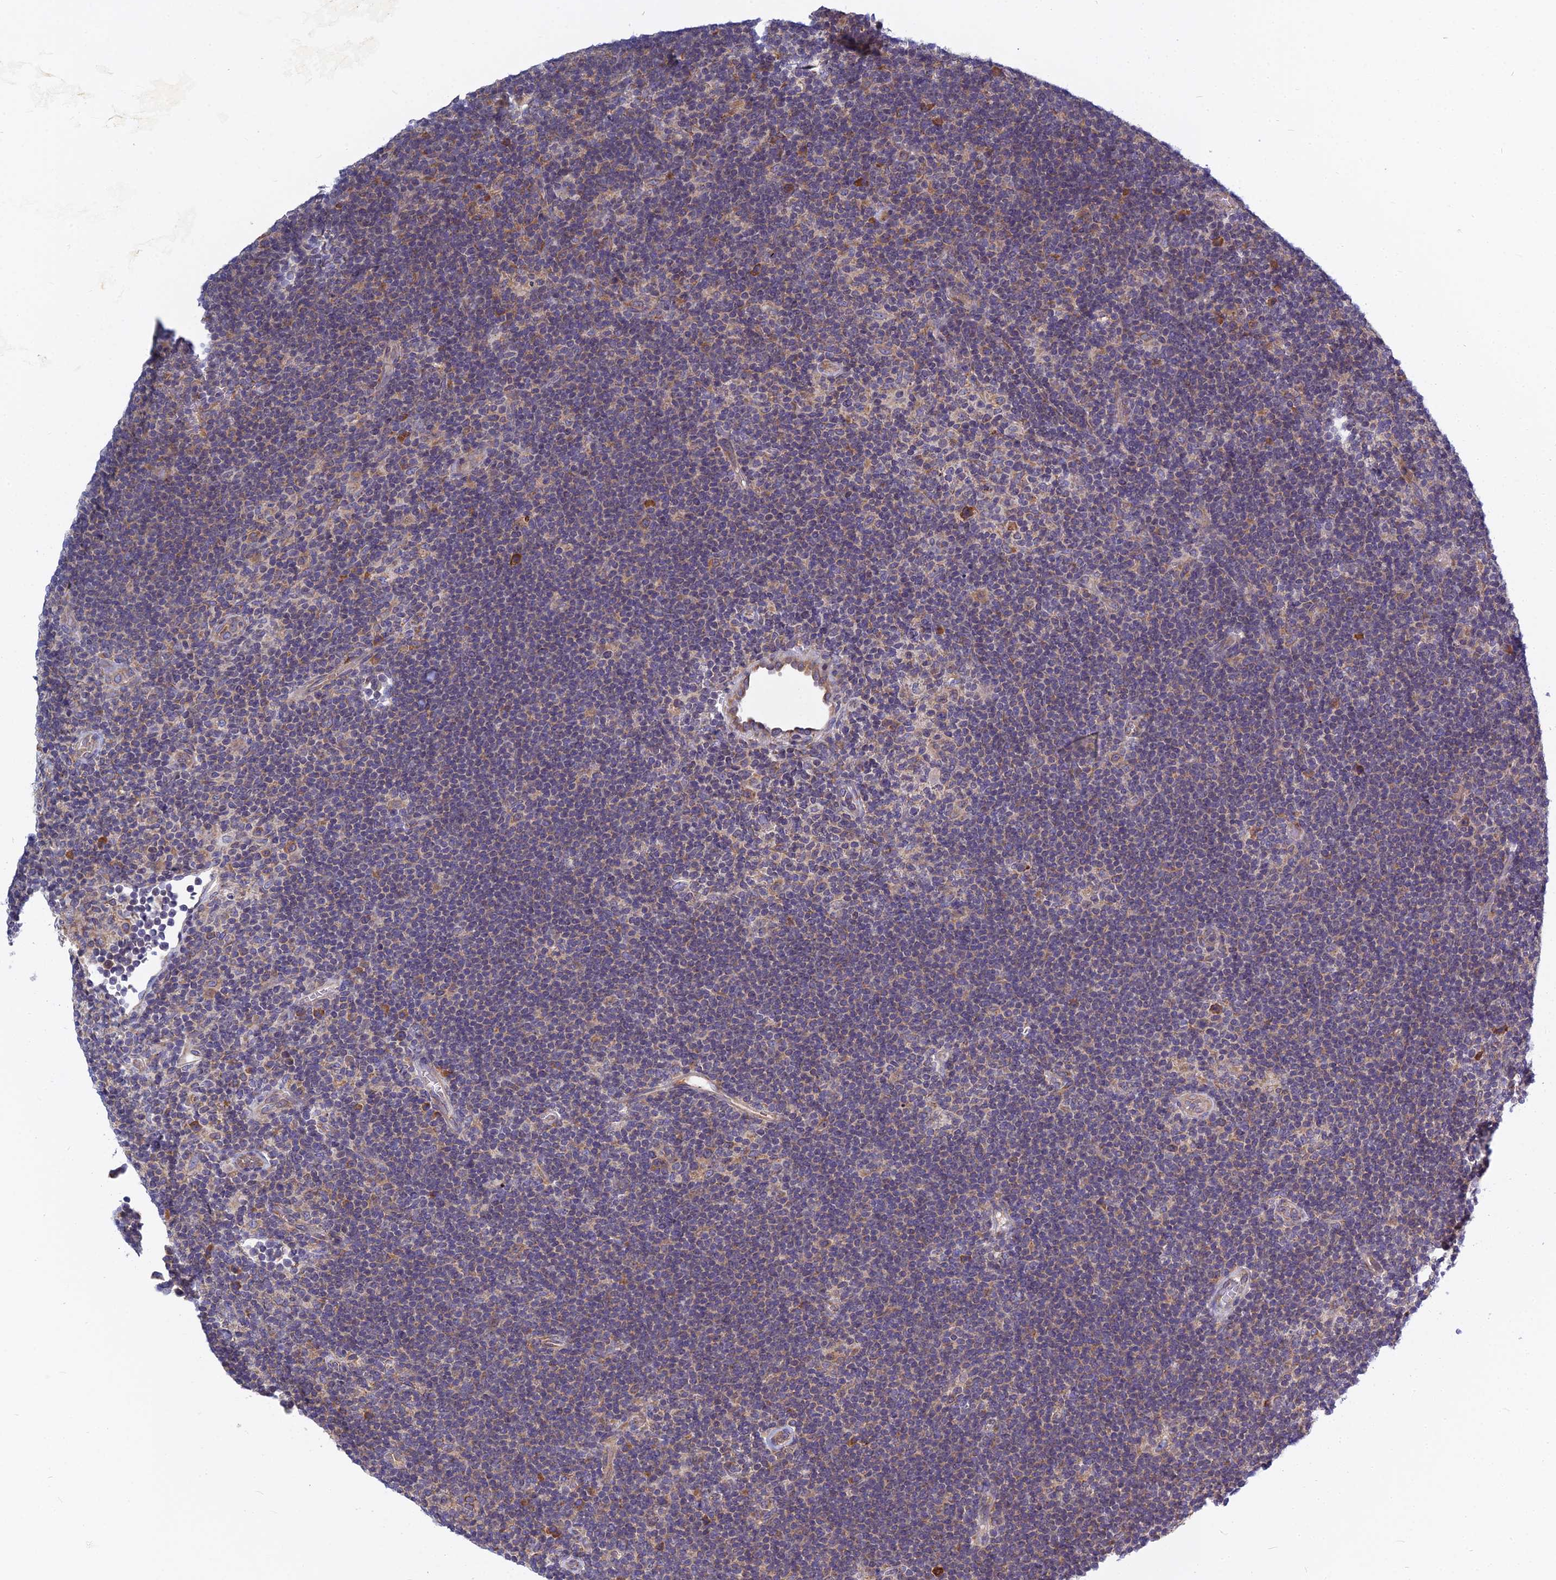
{"staining": {"intensity": "moderate", "quantity": "<25%", "location": "cytoplasmic/membranous"}, "tissue": "lymphoma", "cell_type": "Tumor cells", "image_type": "cancer", "snomed": [{"axis": "morphology", "description": "Hodgkin's disease, NOS"}, {"axis": "topography", "description": "Lymph node"}], "caption": "Protein staining by immunohistochemistry shows moderate cytoplasmic/membranous expression in approximately <25% of tumor cells in Hodgkin's disease.", "gene": "KIAA1143", "patient": {"sex": "female", "age": 57}}